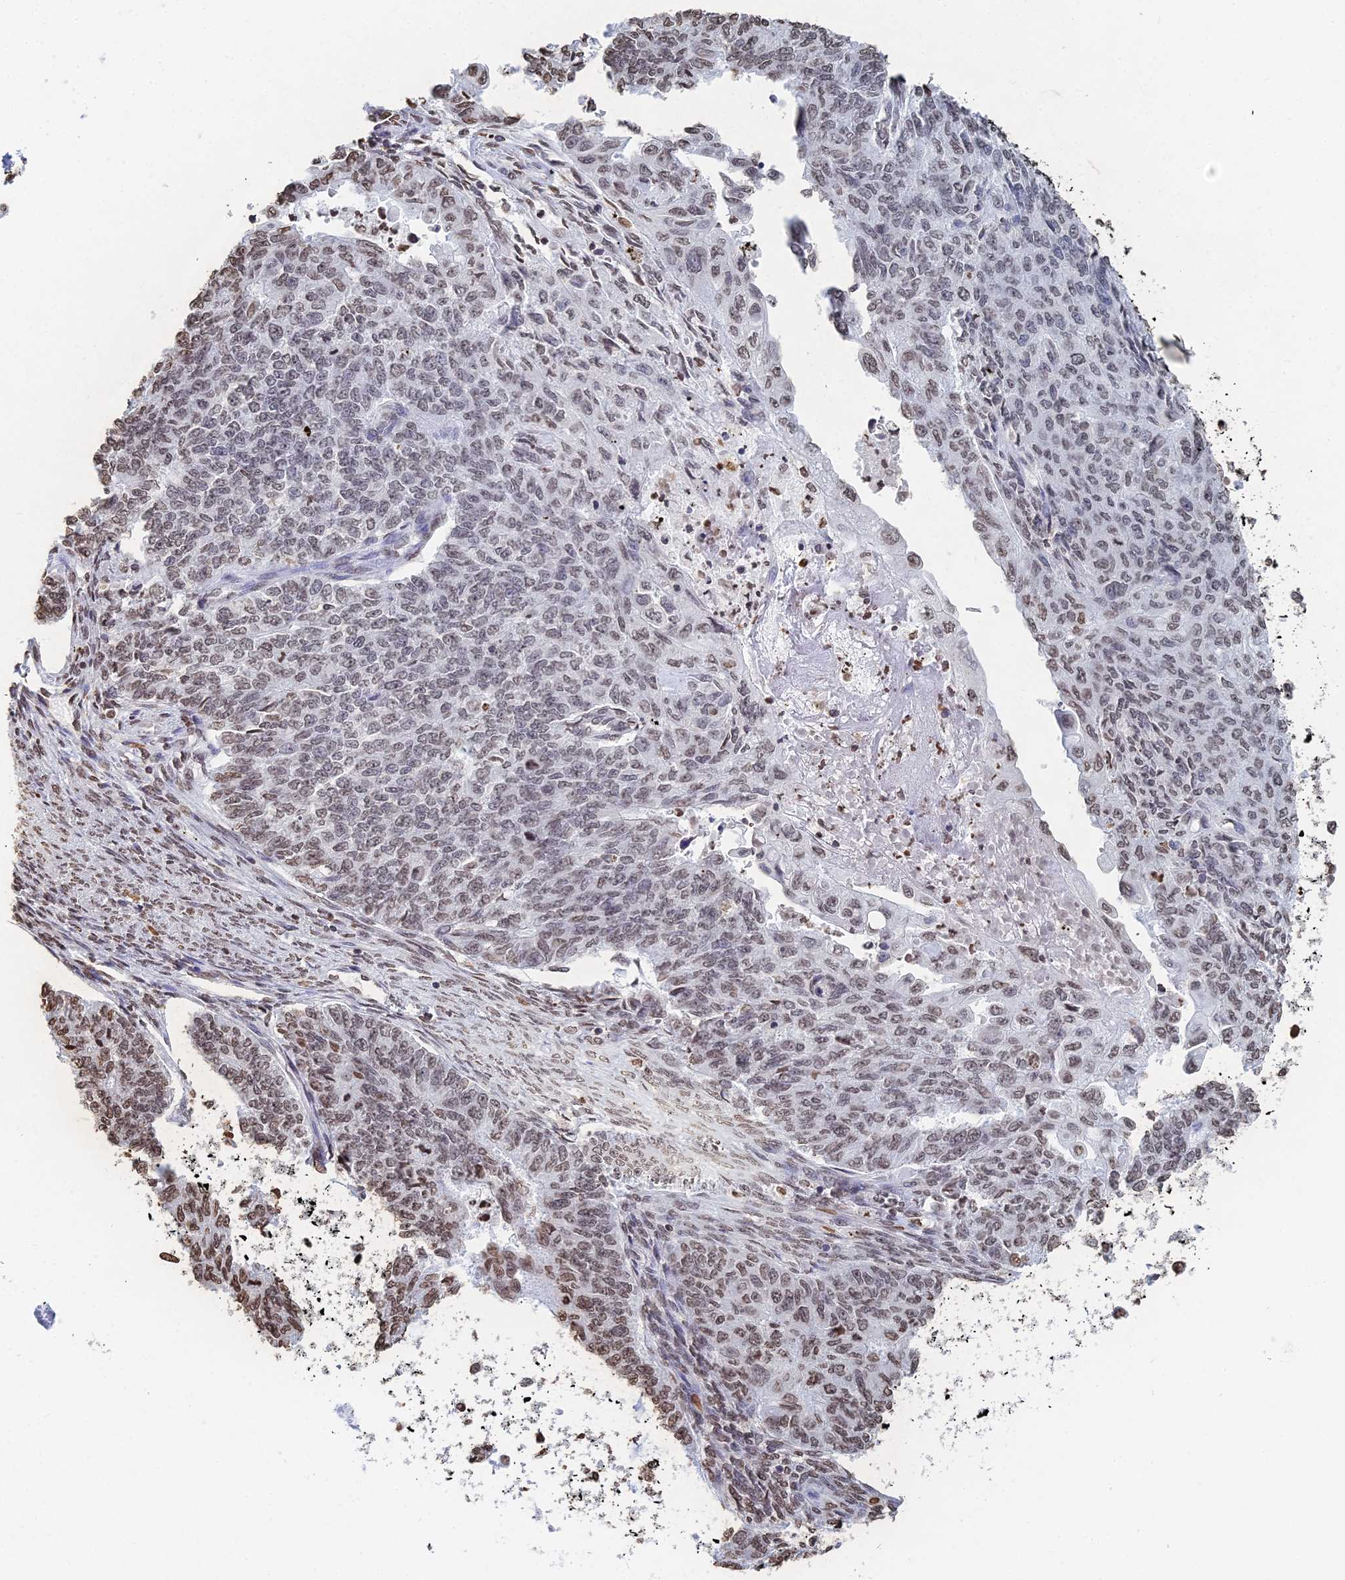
{"staining": {"intensity": "moderate", "quantity": "<25%", "location": "nuclear"}, "tissue": "endometrial cancer", "cell_type": "Tumor cells", "image_type": "cancer", "snomed": [{"axis": "morphology", "description": "Adenocarcinoma, NOS"}, {"axis": "topography", "description": "Endometrium"}], "caption": "There is low levels of moderate nuclear positivity in tumor cells of endometrial cancer, as demonstrated by immunohistochemical staining (brown color).", "gene": "GBP3", "patient": {"sex": "female", "age": 32}}